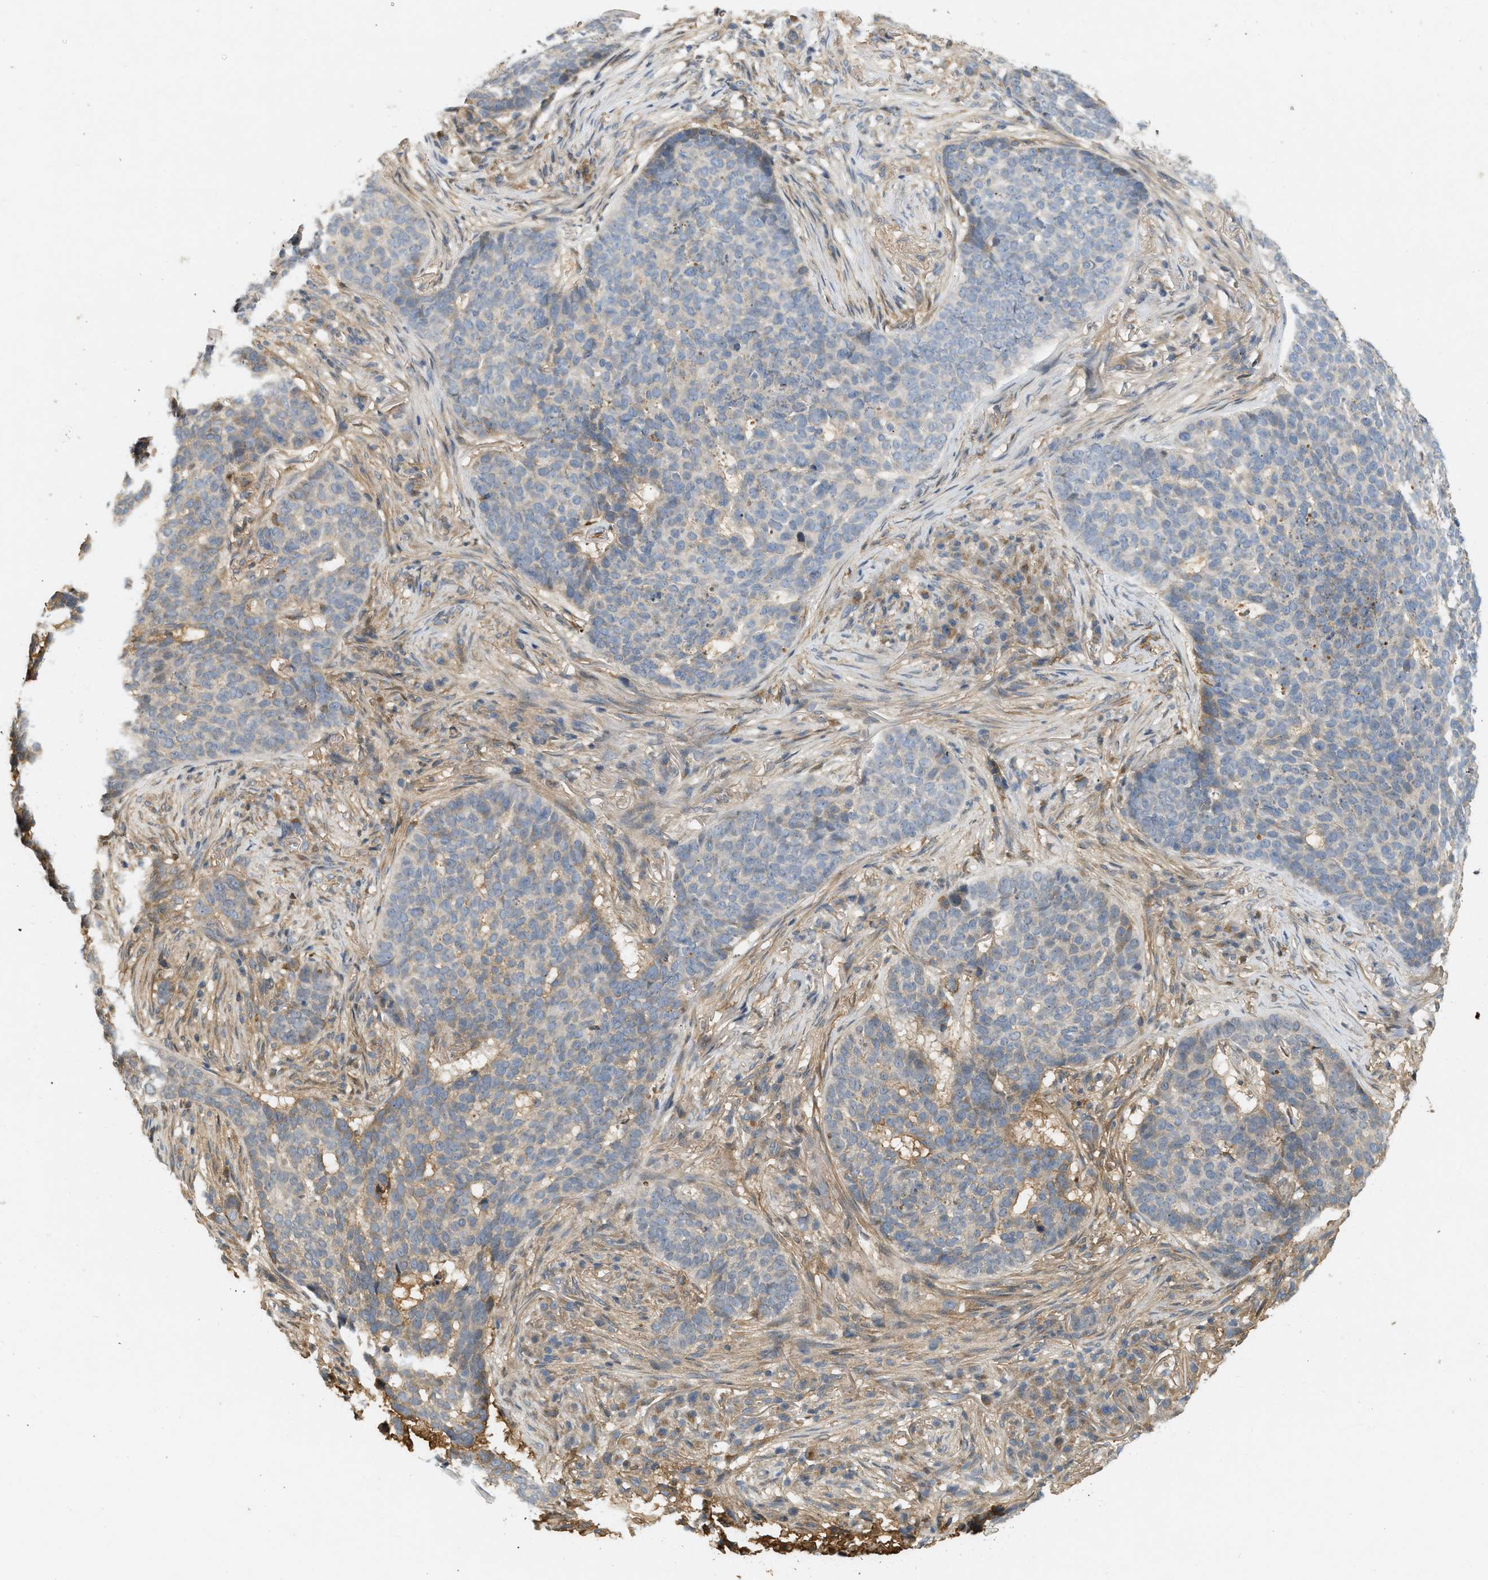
{"staining": {"intensity": "weak", "quantity": "<25%", "location": "cytoplasmic/membranous"}, "tissue": "skin cancer", "cell_type": "Tumor cells", "image_type": "cancer", "snomed": [{"axis": "morphology", "description": "Basal cell carcinoma"}, {"axis": "topography", "description": "Skin"}], "caption": "DAB immunohistochemical staining of human skin cancer (basal cell carcinoma) exhibits no significant positivity in tumor cells.", "gene": "F8", "patient": {"sex": "male", "age": 85}}